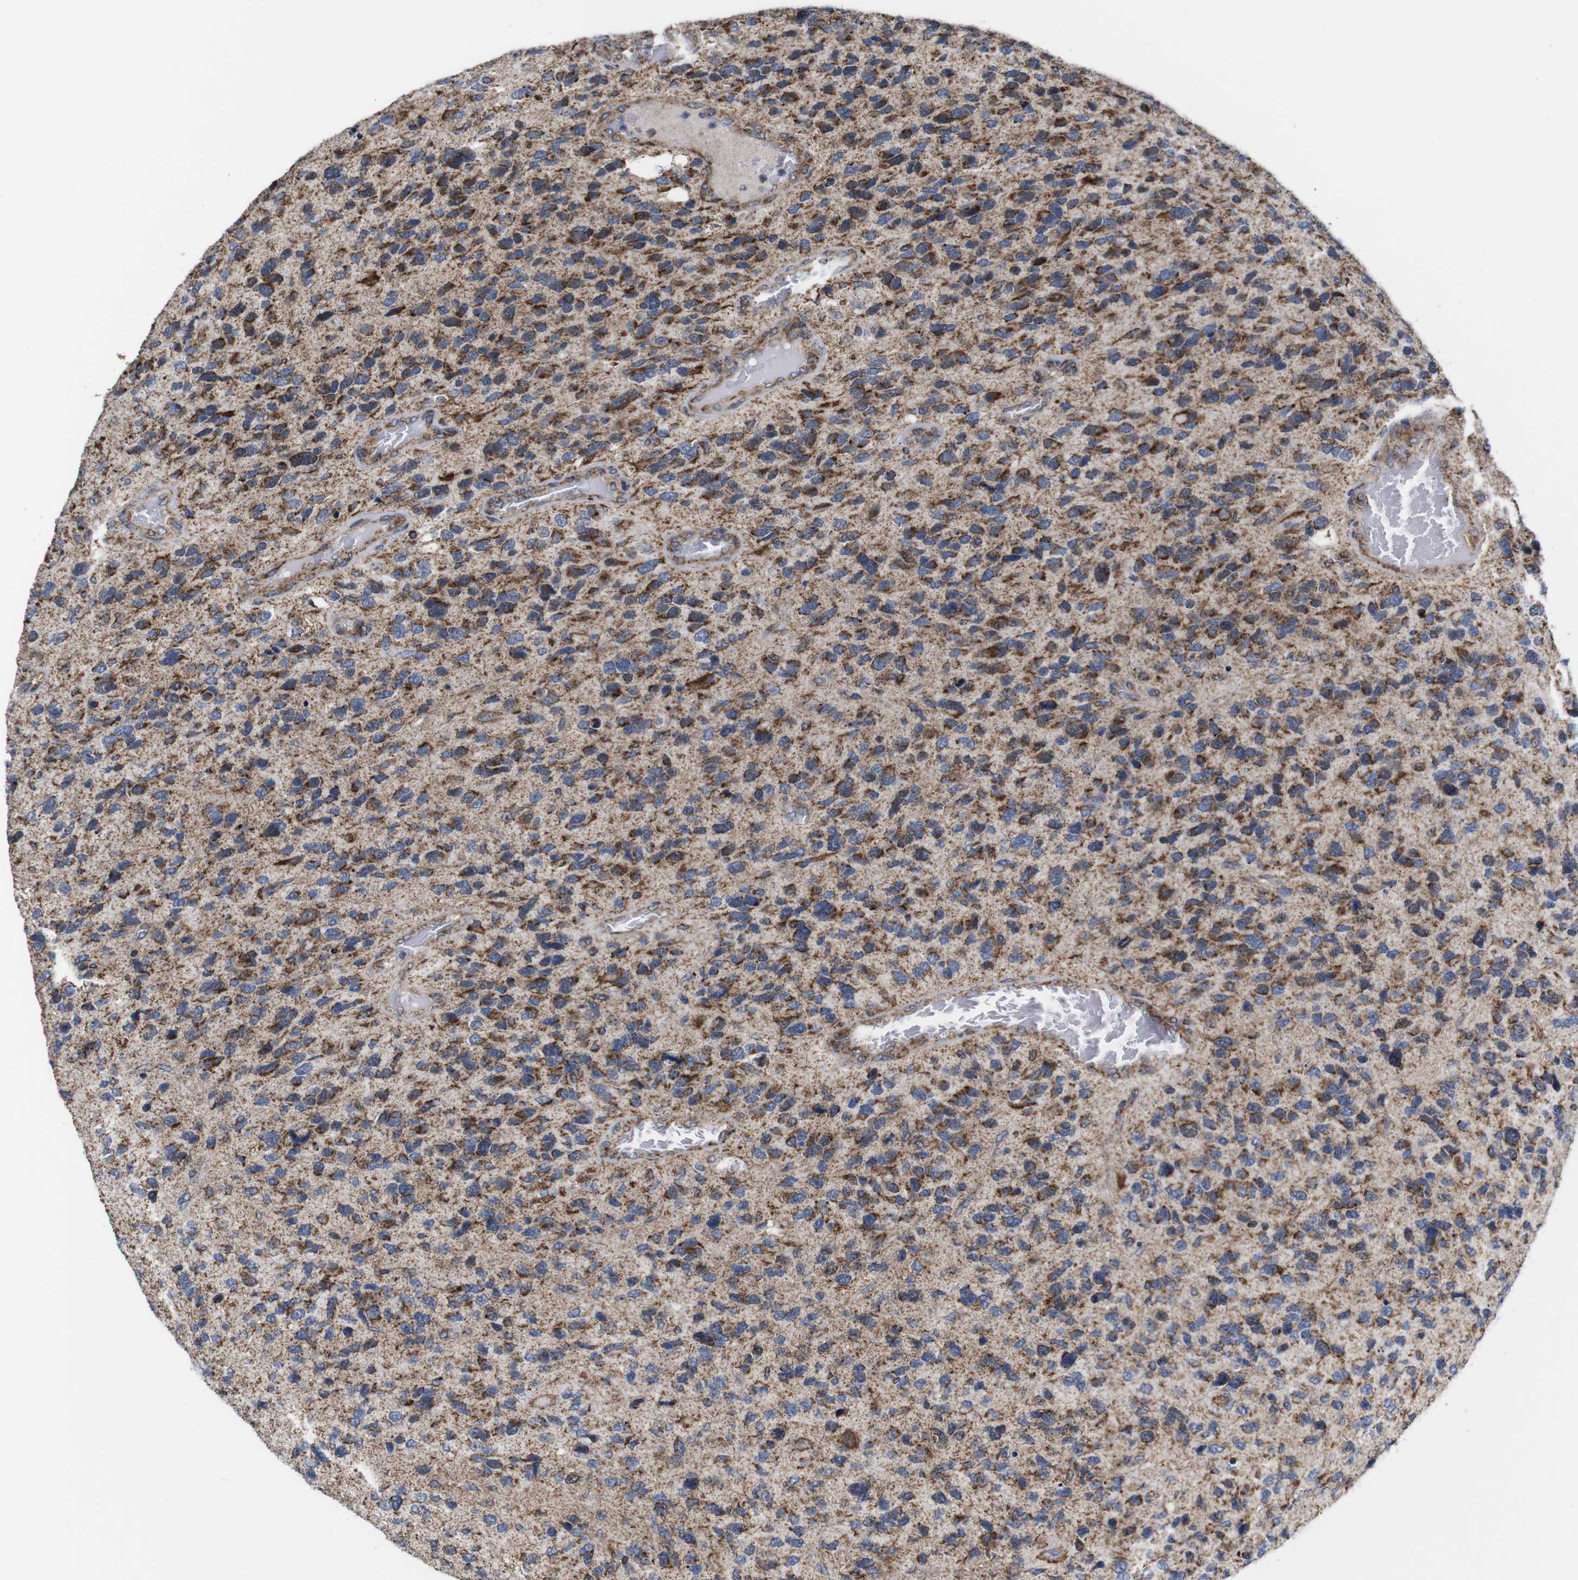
{"staining": {"intensity": "moderate", "quantity": ">75%", "location": "cytoplasmic/membranous"}, "tissue": "glioma", "cell_type": "Tumor cells", "image_type": "cancer", "snomed": [{"axis": "morphology", "description": "Glioma, malignant, High grade"}, {"axis": "topography", "description": "Brain"}], "caption": "Moderate cytoplasmic/membranous staining is seen in approximately >75% of tumor cells in glioma.", "gene": "C17orf80", "patient": {"sex": "female", "age": 58}}